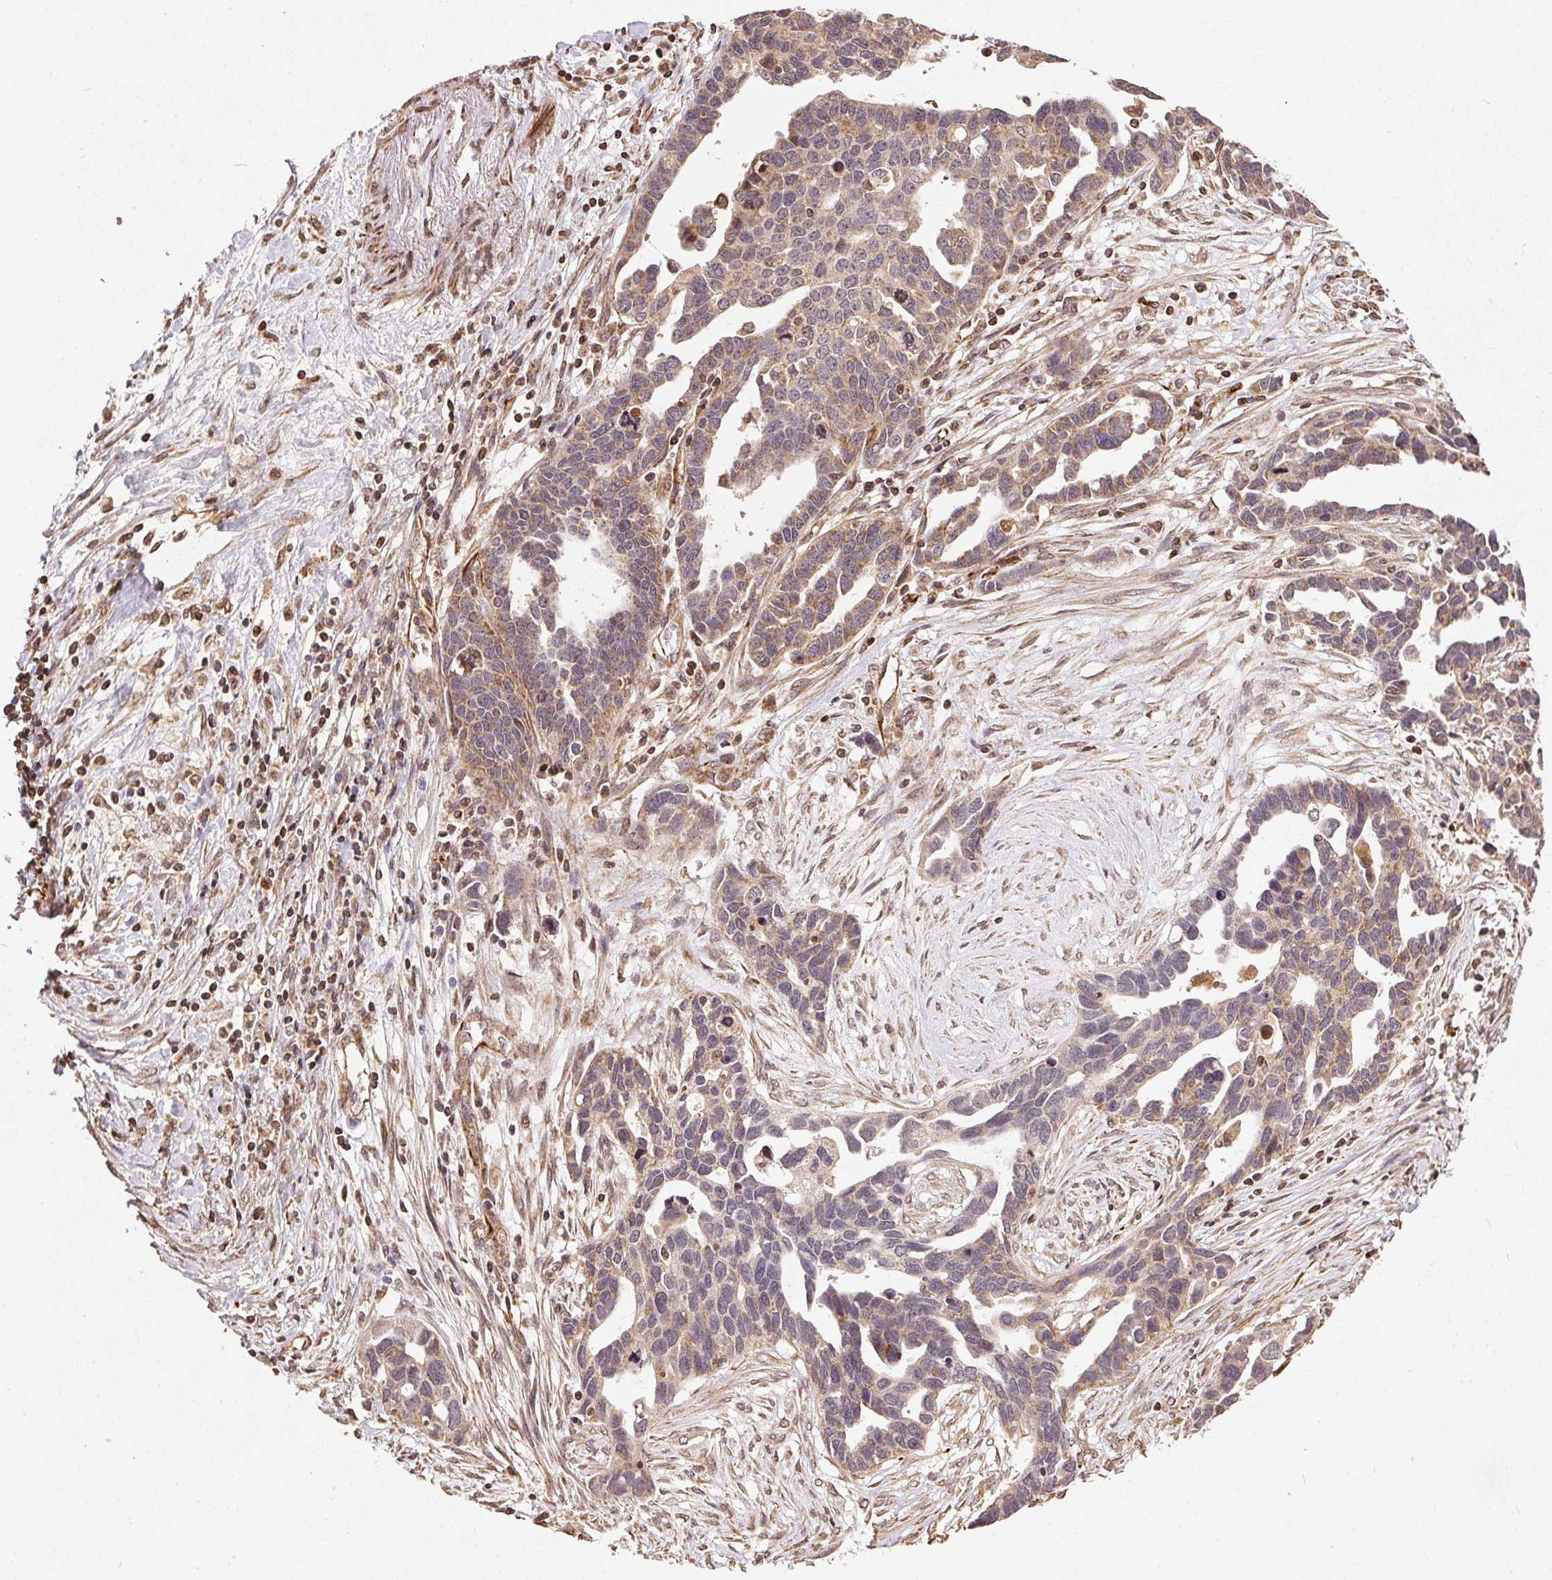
{"staining": {"intensity": "weak", "quantity": ">75%", "location": "cytoplasmic/membranous"}, "tissue": "ovarian cancer", "cell_type": "Tumor cells", "image_type": "cancer", "snomed": [{"axis": "morphology", "description": "Cystadenocarcinoma, serous, NOS"}, {"axis": "topography", "description": "Ovary"}], "caption": "Protein expression analysis of serous cystadenocarcinoma (ovarian) displays weak cytoplasmic/membranous staining in approximately >75% of tumor cells.", "gene": "SPRED2", "patient": {"sex": "female", "age": 54}}